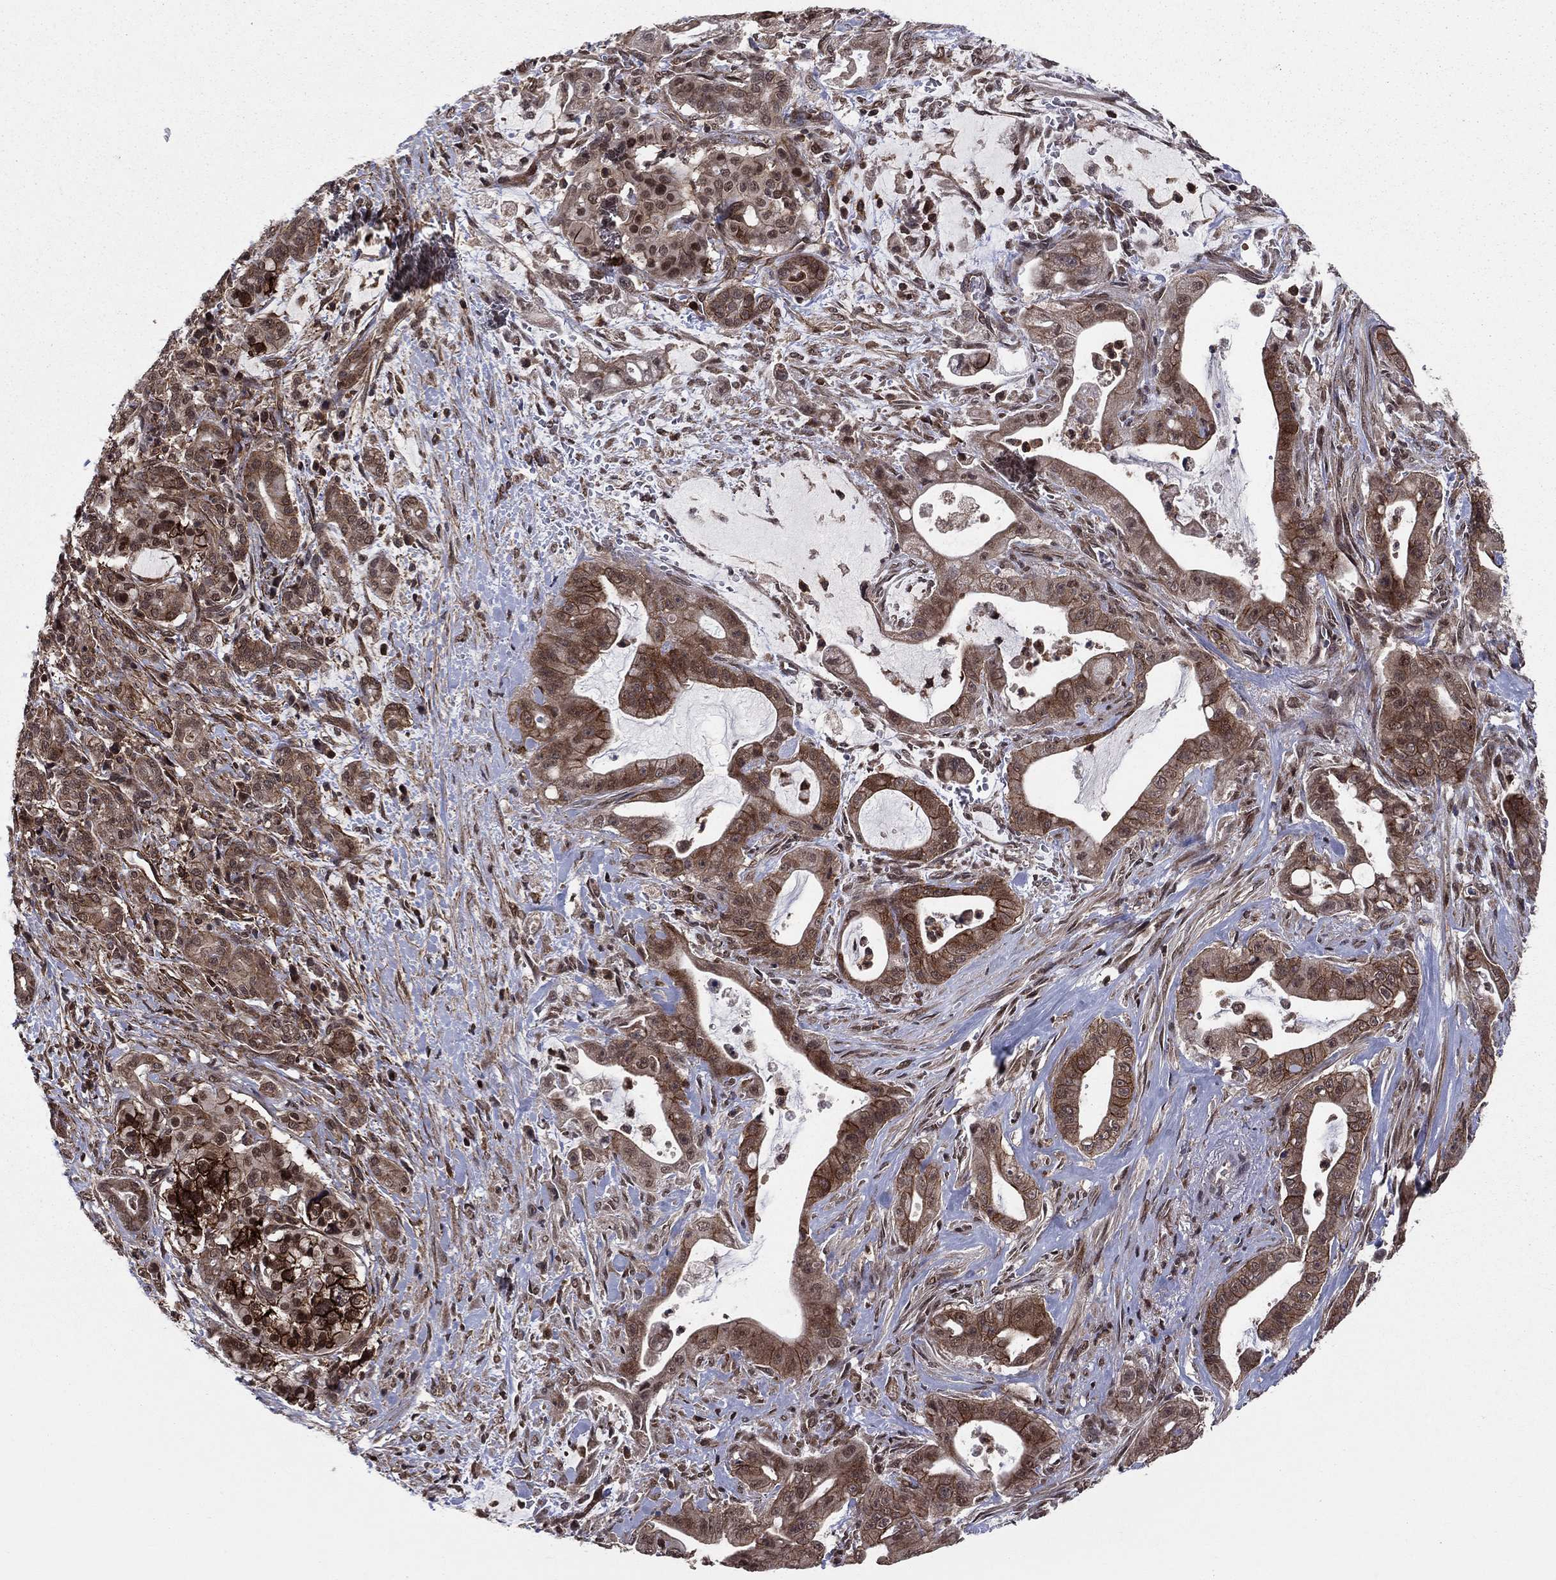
{"staining": {"intensity": "moderate", "quantity": "25%-75%", "location": "cytoplasmic/membranous"}, "tissue": "pancreatic cancer", "cell_type": "Tumor cells", "image_type": "cancer", "snomed": [{"axis": "morphology", "description": "Normal tissue, NOS"}, {"axis": "morphology", "description": "Inflammation, NOS"}, {"axis": "morphology", "description": "Adenocarcinoma, NOS"}, {"axis": "topography", "description": "Pancreas"}], "caption": "IHC histopathology image of human adenocarcinoma (pancreatic) stained for a protein (brown), which reveals medium levels of moderate cytoplasmic/membranous positivity in approximately 25%-75% of tumor cells.", "gene": "SSX2IP", "patient": {"sex": "male", "age": 57}}